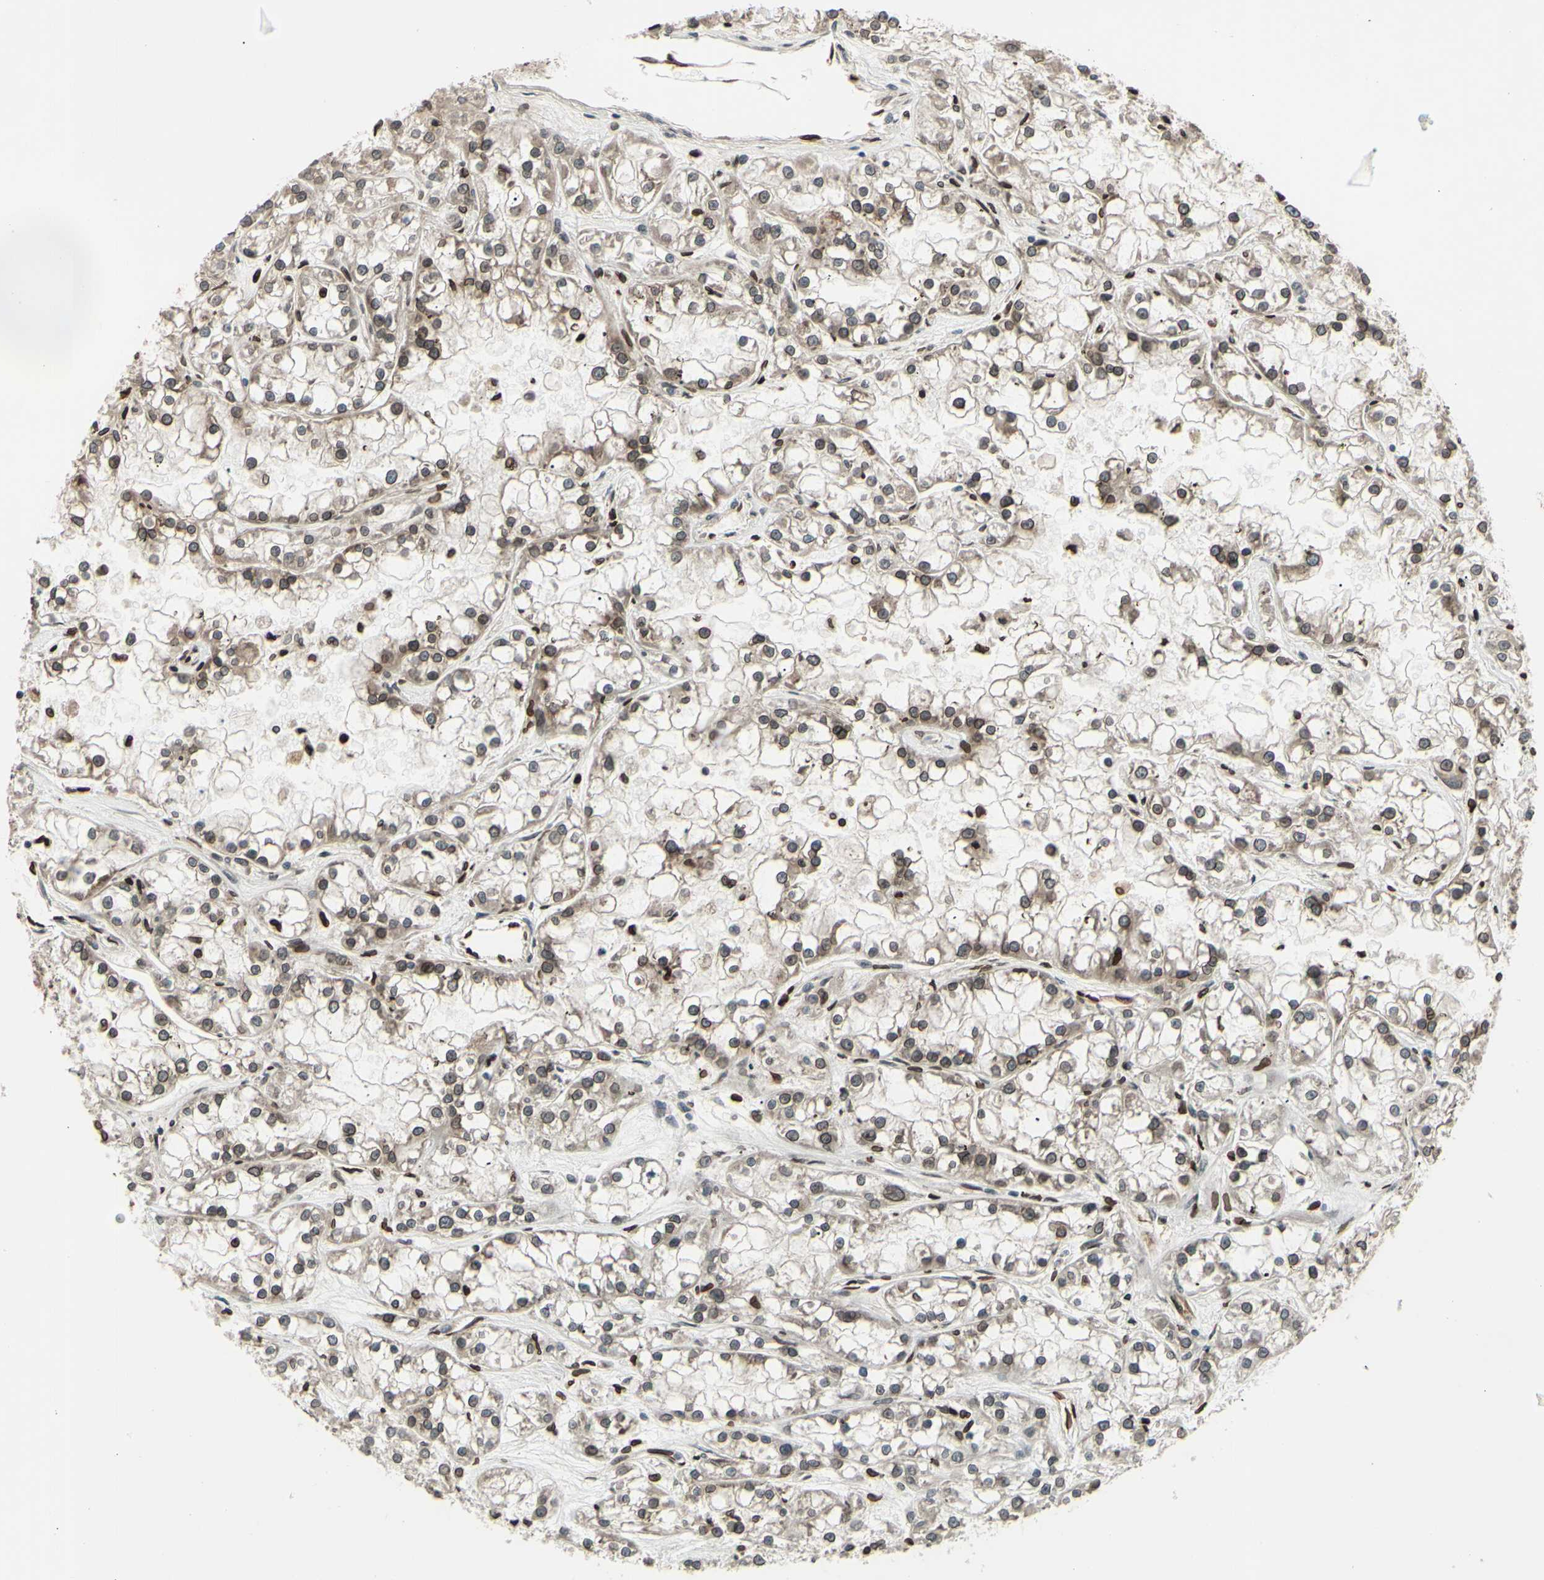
{"staining": {"intensity": "weak", "quantity": "25%-75%", "location": "cytoplasmic/membranous,nuclear"}, "tissue": "renal cancer", "cell_type": "Tumor cells", "image_type": "cancer", "snomed": [{"axis": "morphology", "description": "Adenocarcinoma, NOS"}, {"axis": "topography", "description": "Kidney"}], "caption": "High-power microscopy captured an immunohistochemistry (IHC) image of renal adenocarcinoma, revealing weak cytoplasmic/membranous and nuclear expression in about 25%-75% of tumor cells.", "gene": "MLF2", "patient": {"sex": "female", "age": 52}}